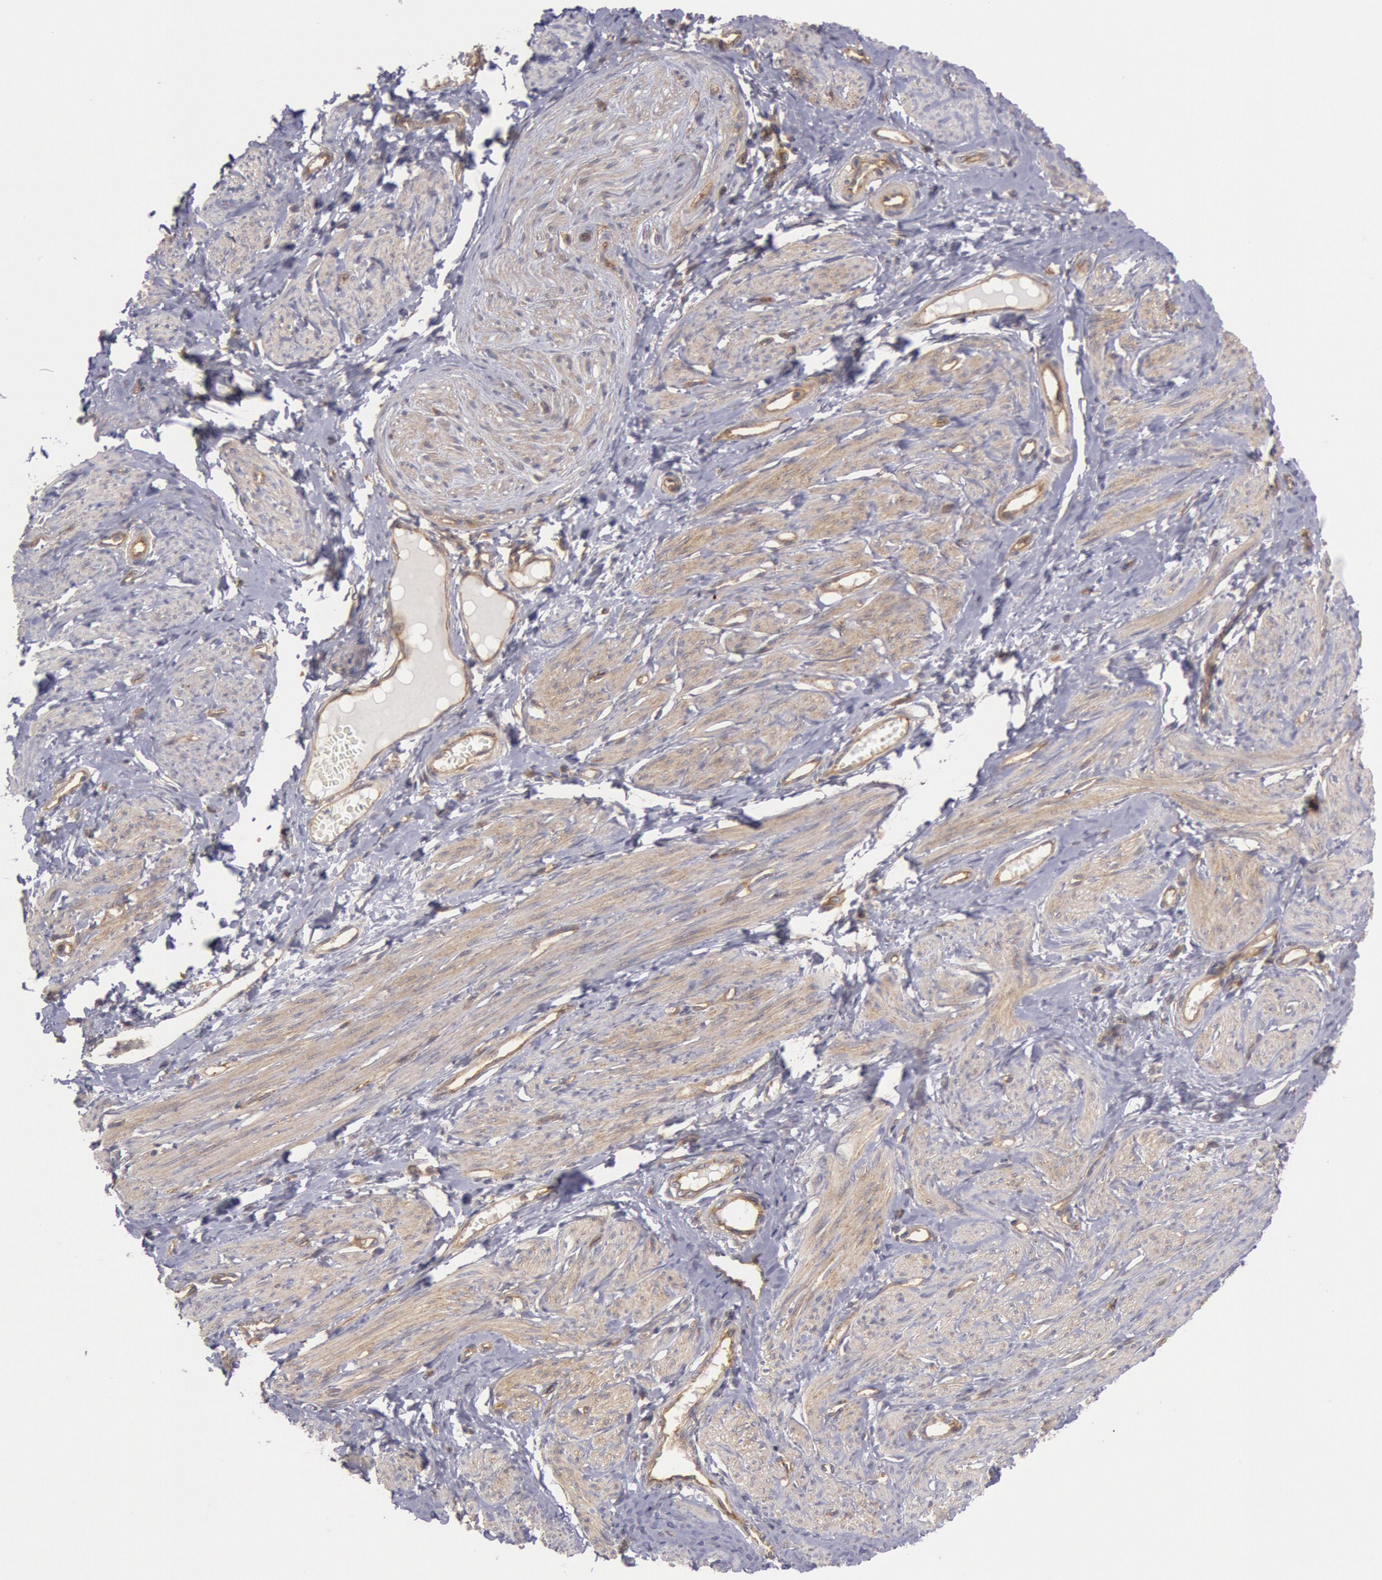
{"staining": {"intensity": "weak", "quantity": "25%-75%", "location": "cytoplasmic/membranous"}, "tissue": "smooth muscle", "cell_type": "Smooth muscle cells", "image_type": "normal", "snomed": [{"axis": "morphology", "description": "Normal tissue, NOS"}, {"axis": "topography", "description": "Smooth muscle"}, {"axis": "topography", "description": "Uterus"}], "caption": "Immunohistochemistry of unremarkable smooth muscle reveals low levels of weak cytoplasmic/membranous staining in about 25%-75% of smooth muscle cells. (Stains: DAB (3,3'-diaminobenzidine) in brown, nuclei in blue, Microscopy: brightfield microscopy at high magnification).", "gene": "STX4", "patient": {"sex": "female", "age": 39}}